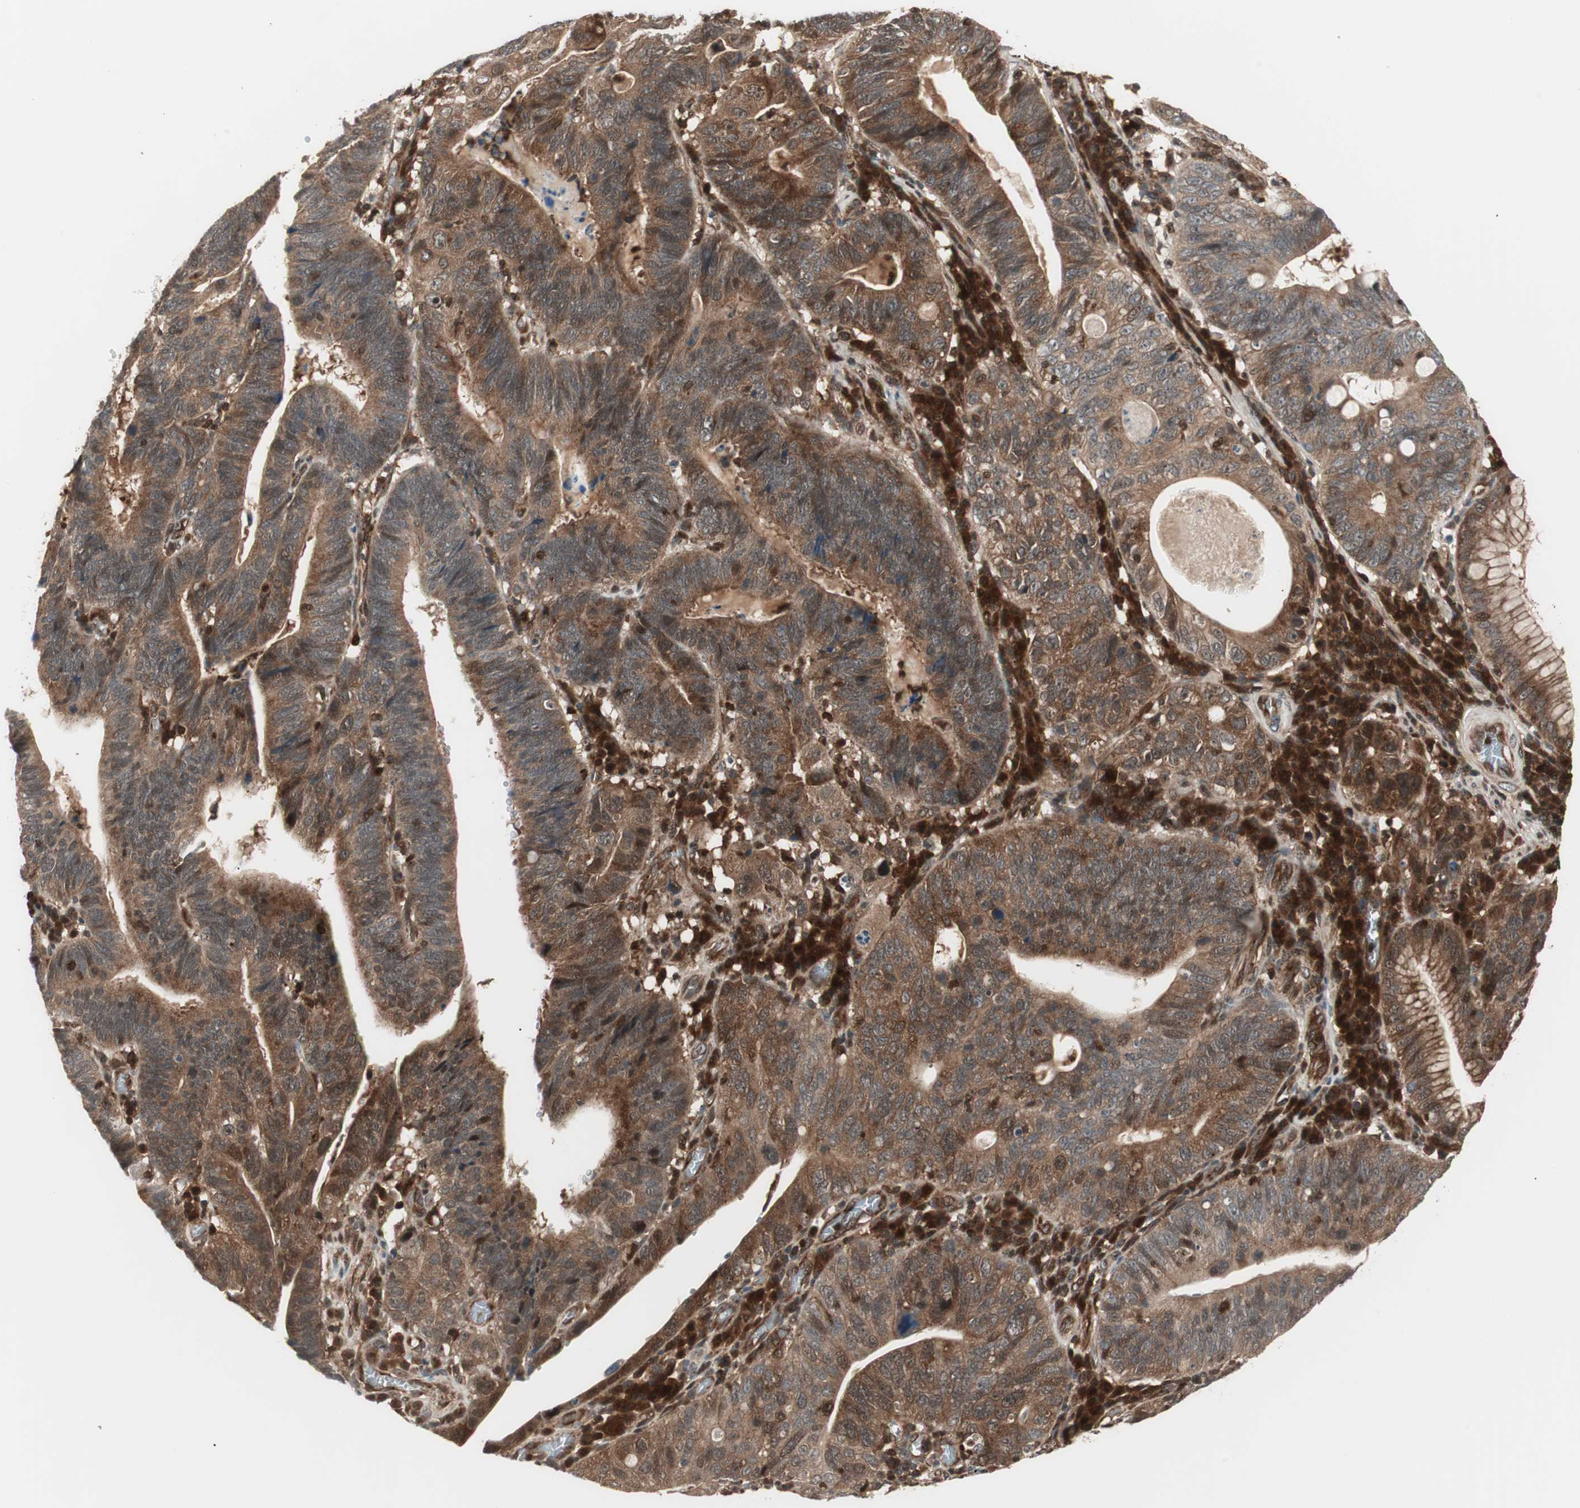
{"staining": {"intensity": "moderate", "quantity": ">75%", "location": "cytoplasmic/membranous,nuclear"}, "tissue": "stomach cancer", "cell_type": "Tumor cells", "image_type": "cancer", "snomed": [{"axis": "morphology", "description": "Adenocarcinoma, NOS"}, {"axis": "topography", "description": "Stomach"}], "caption": "Stomach cancer (adenocarcinoma) was stained to show a protein in brown. There is medium levels of moderate cytoplasmic/membranous and nuclear staining in approximately >75% of tumor cells.", "gene": "PRKG2", "patient": {"sex": "male", "age": 59}}